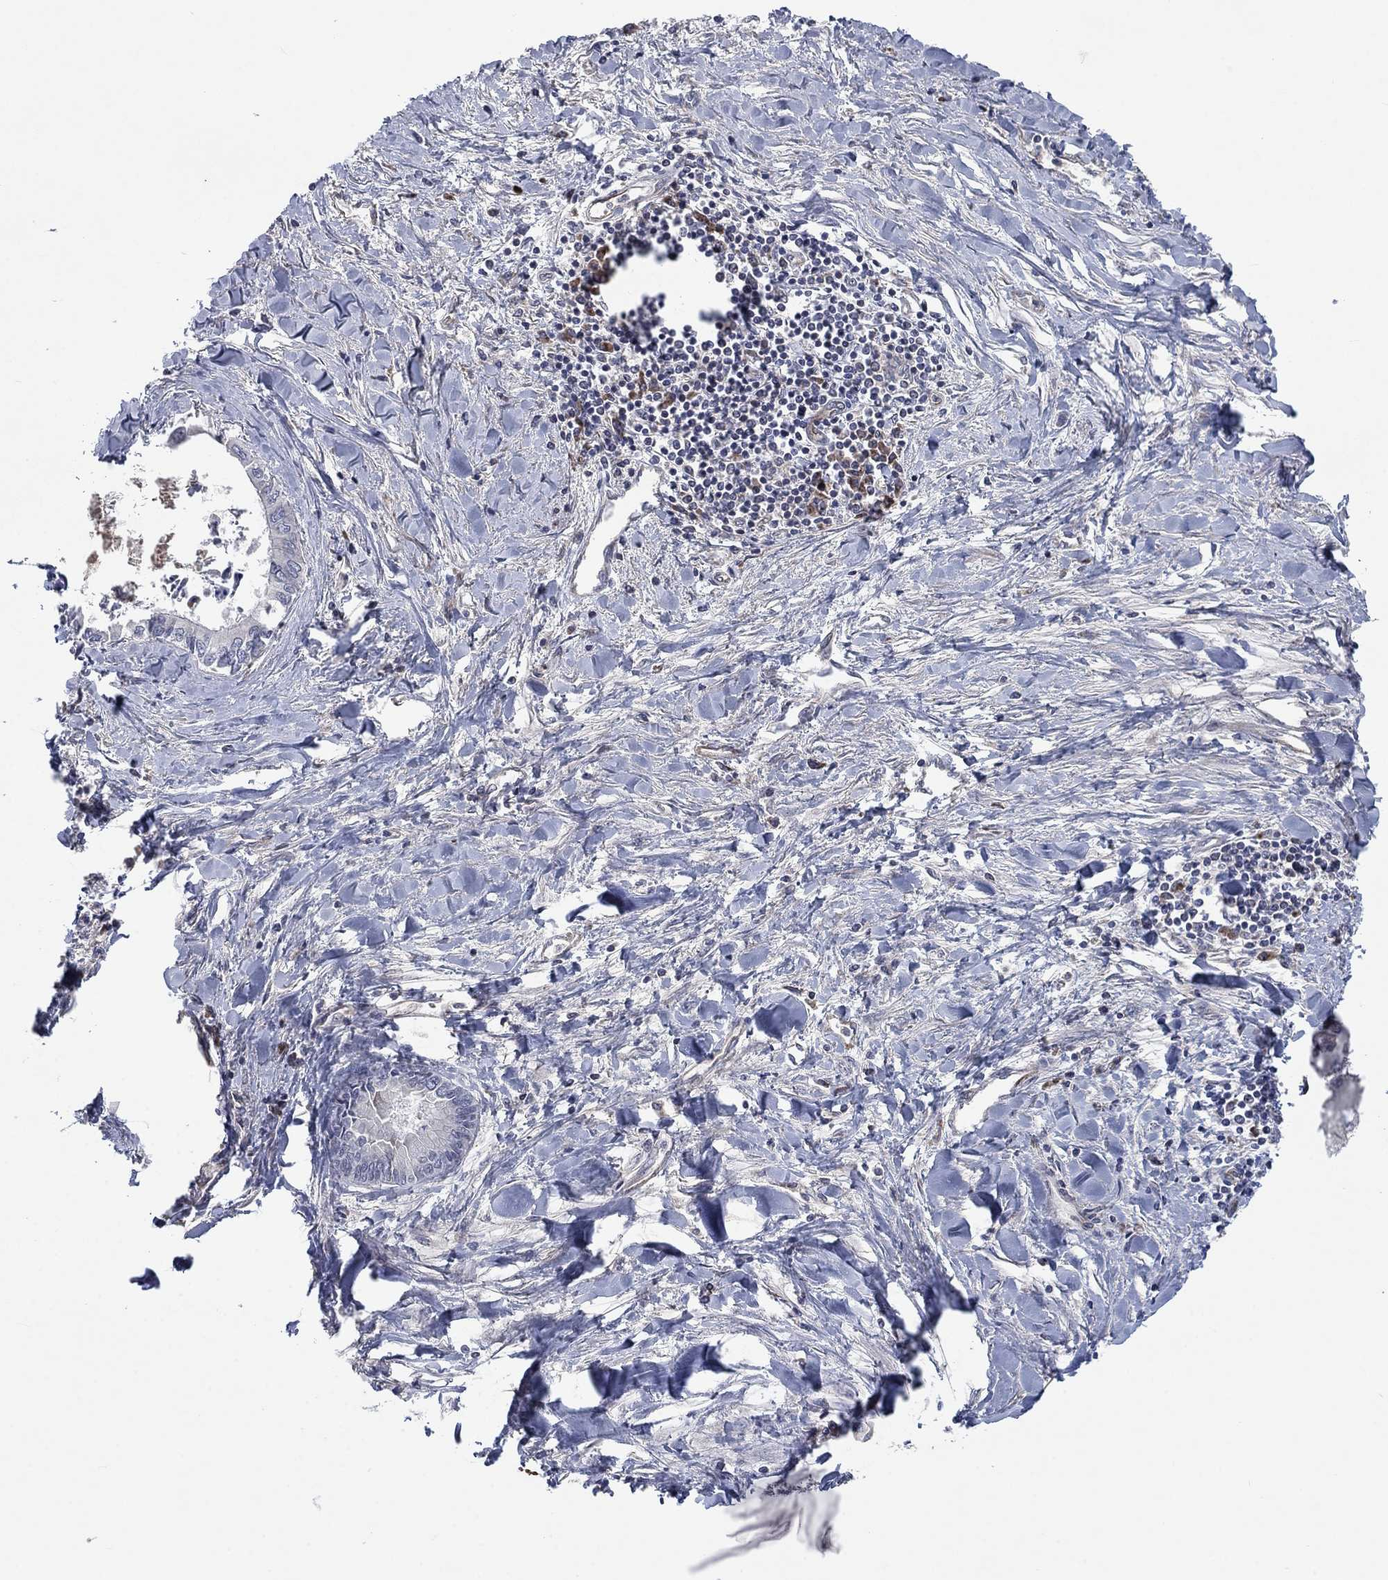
{"staining": {"intensity": "weak", "quantity": "<25%", "location": "cytoplasmic/membranous"}, "tissue": "liver cancer", "cell_type": "Tumor cells", "image_type": "cancer", "snomed": [{"axis": "morphology", "description": "Cholangiocarcinoma"}, {"axis": "topography", "description": "Liver"}], "caption": "Photomicrograph shows no protein staining in tumor cells of cholangiocarcinoma (liver) tissue.", "gene": "NDUFC1", "patient": {"sex": "male", "age": 66}}